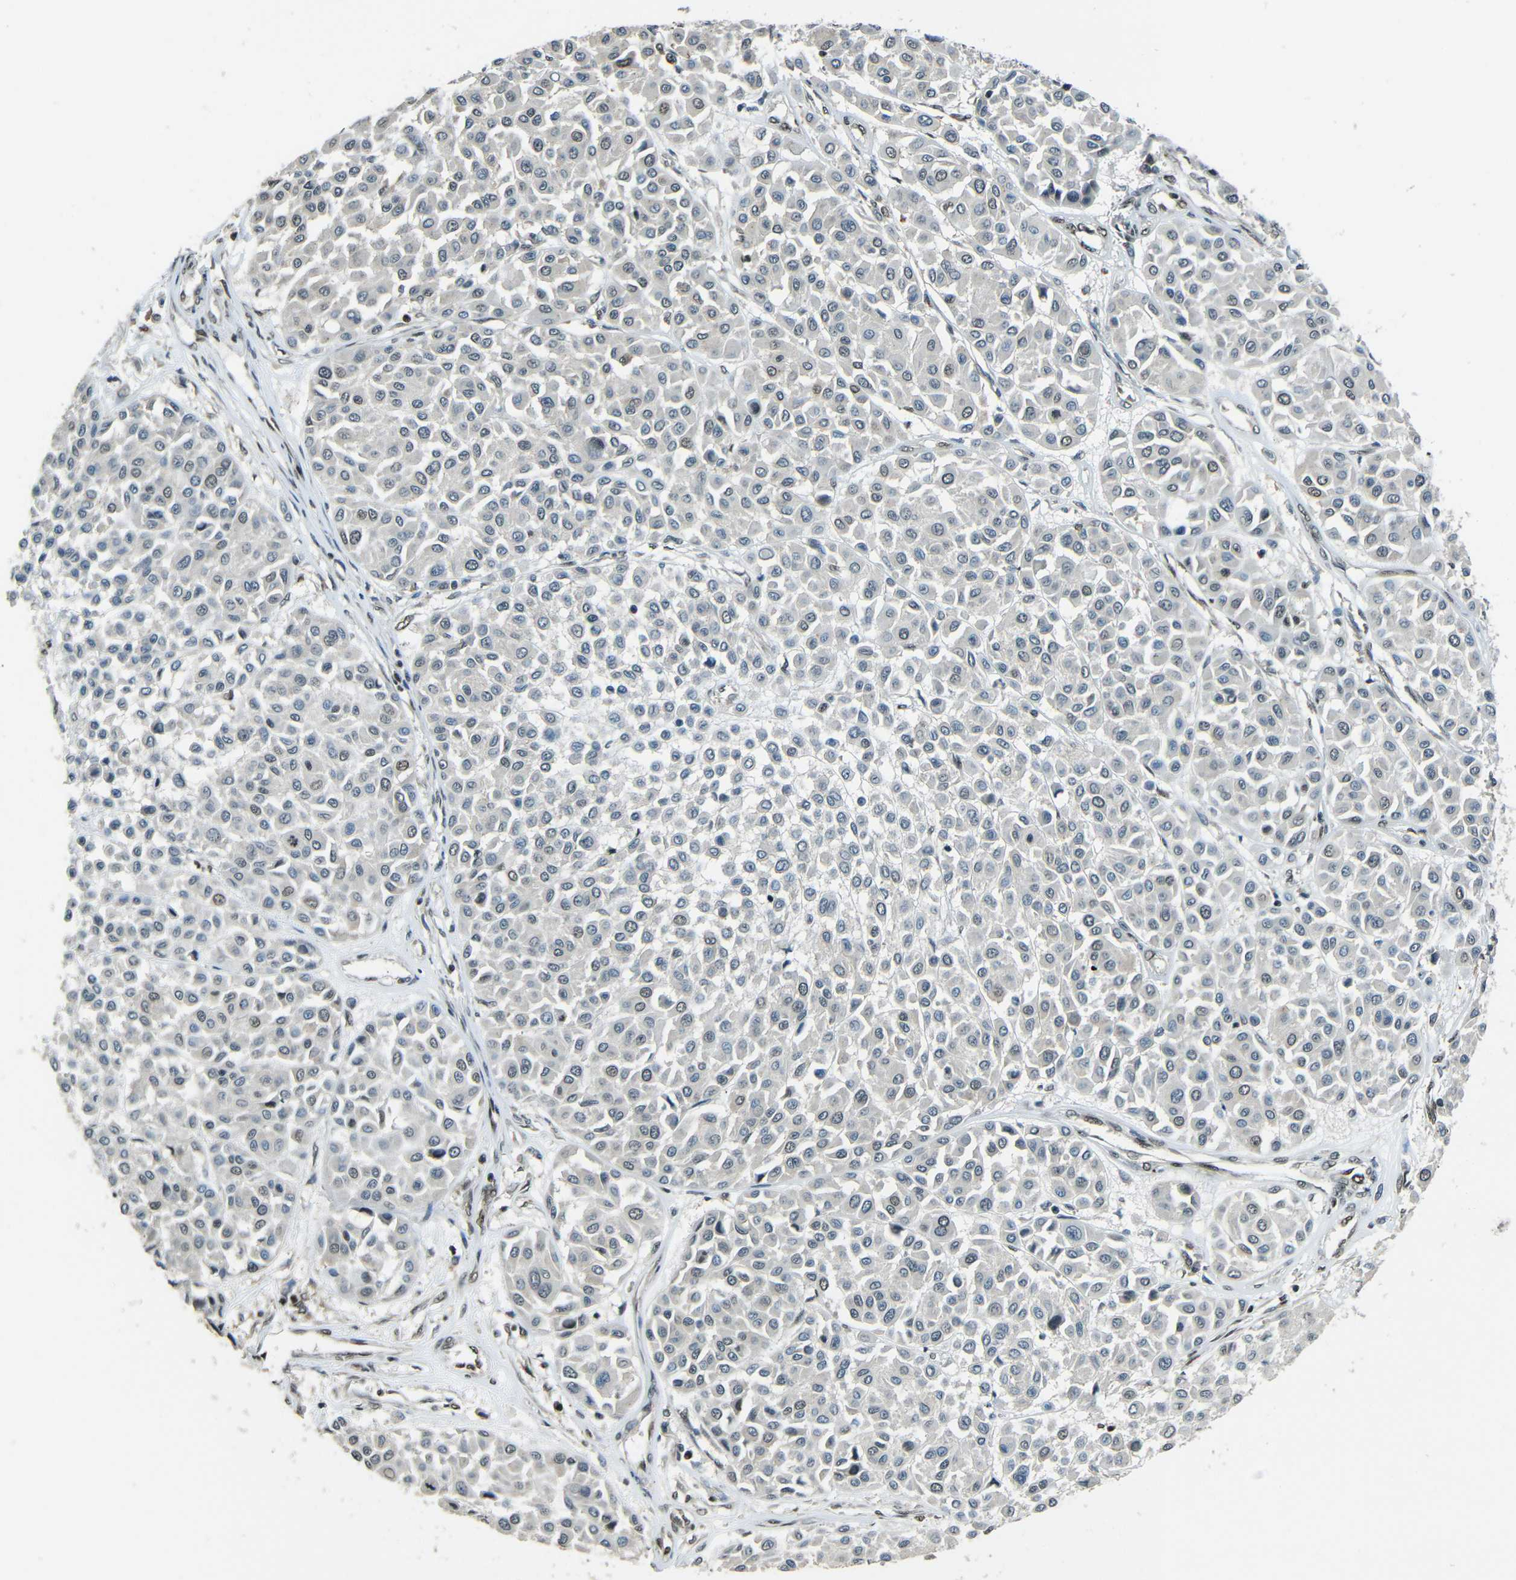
{"staining": {"intensity": "negative", "quantity": "none", "location": "none"}, "tissue": "melanoma", "cell_type": "Tumor cells", "image_type": "cancer", "snomed": [{"axis": "morphology", "description": "Malignant melanoma, Metastatic site"}, {"axis": "topography", "description": "Soft tissue"}], "caption": "Immunohistochemical staining of human melanoma displays no significant expression in tumor cells. Brightfield microscopy of immunohistochemistry (IHC) stained with DAB (brown) and hematoxylin (blue), captured at high magnification.", "gene": "PSIP1", "patient": {"sex": "male", "age": 41}}